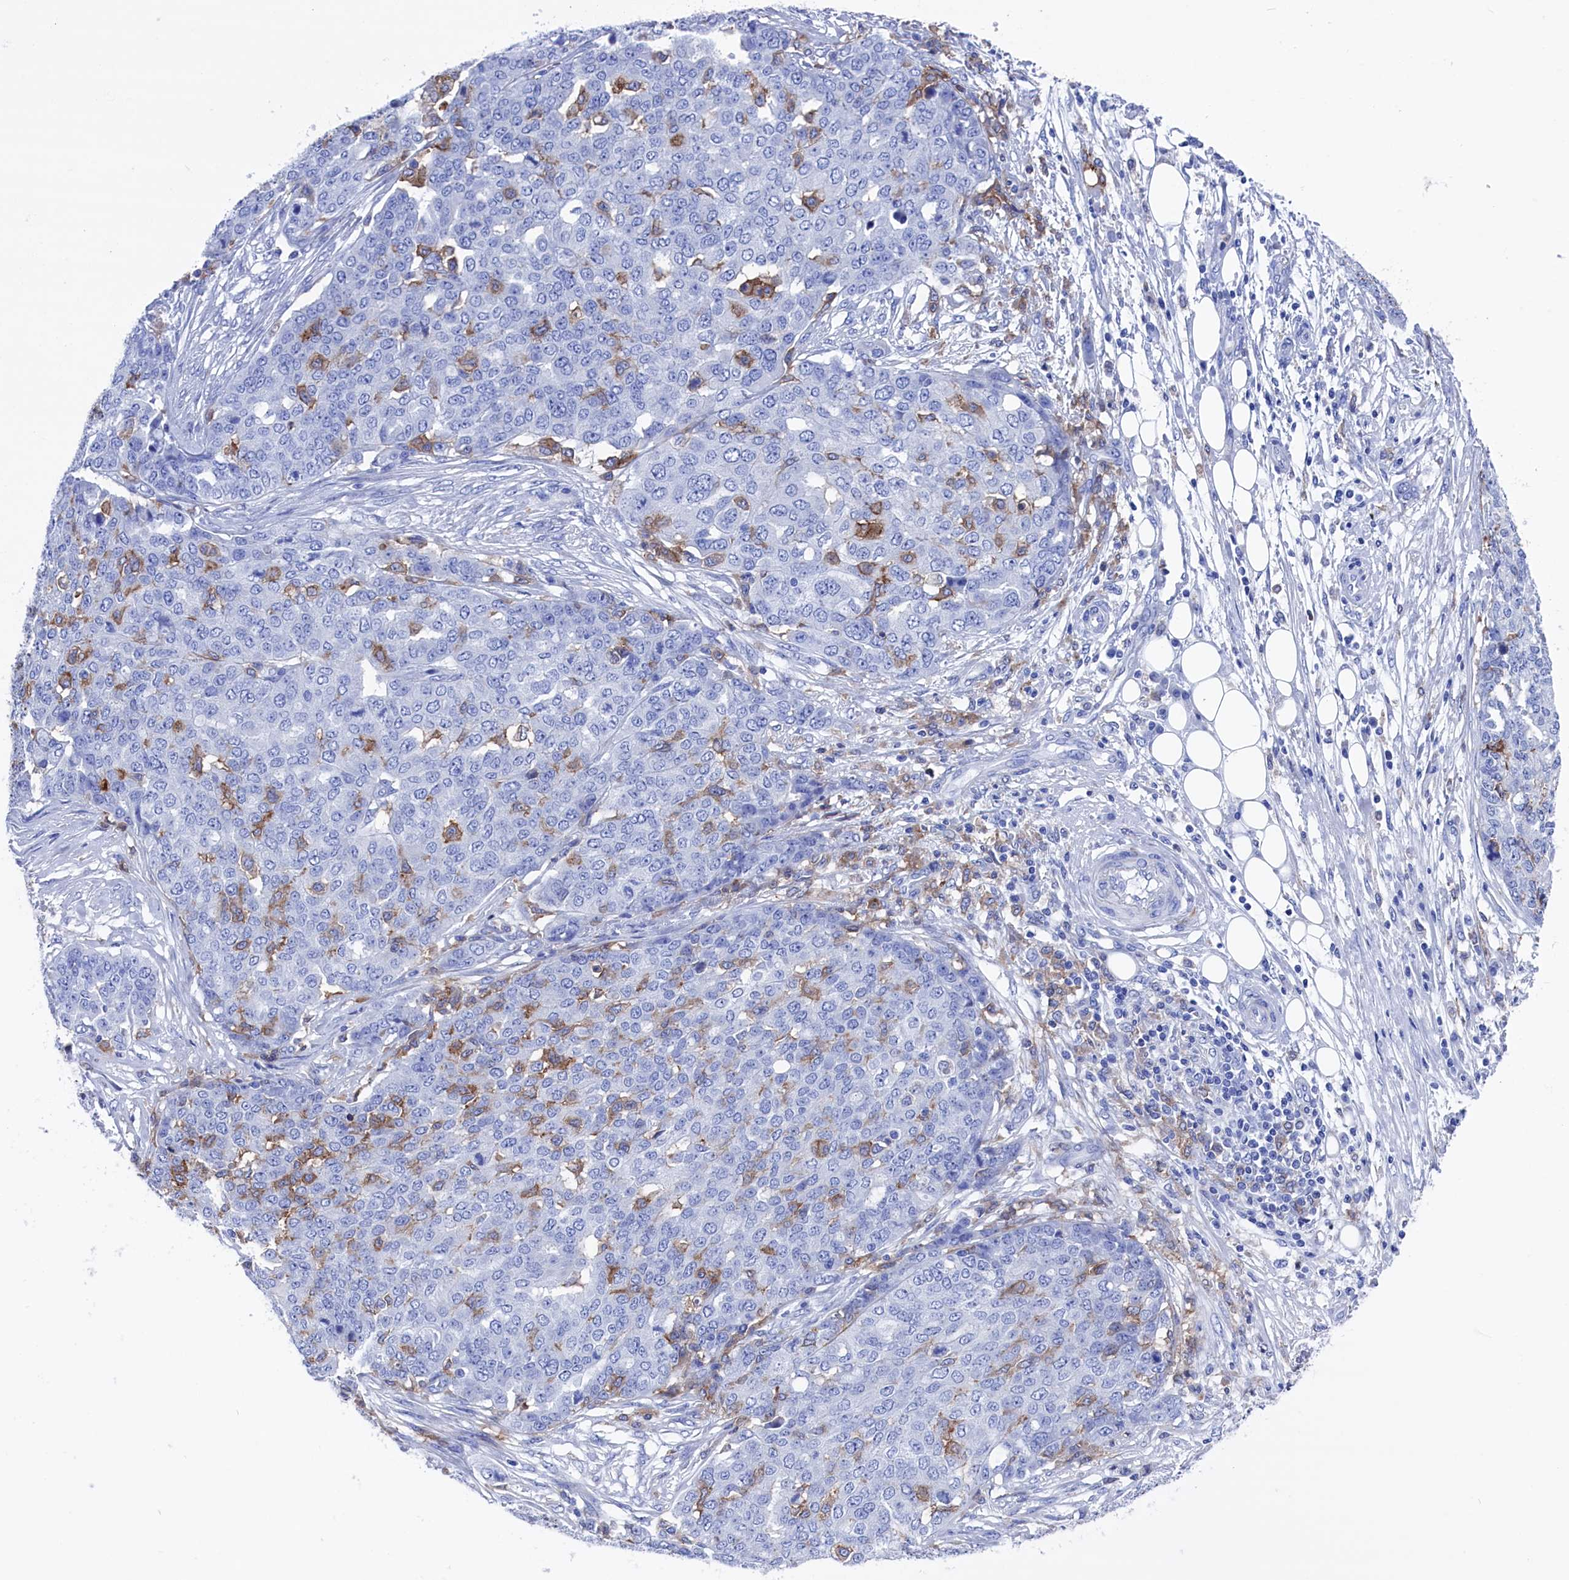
{"staining": {"intensity": "negative", "quantity": "none", "location": "none"}, "tissue": "ovarian cancer", "cell_type": "Tumor cells", "image_type": "cancer", "snomed": [{"axis": "morphology", "description": "Cystadenocarcinoma, serous, NOS"}, {"axis": "topography", "description": "Soft tissue"}, {"axis": "topography", "description": "Ovary"}], "caption": "Tumor cells show no significant protein positivity in ovarian cancer.", "gene": "TYROBP", "patient": {"sex": "female", "age": 57}}